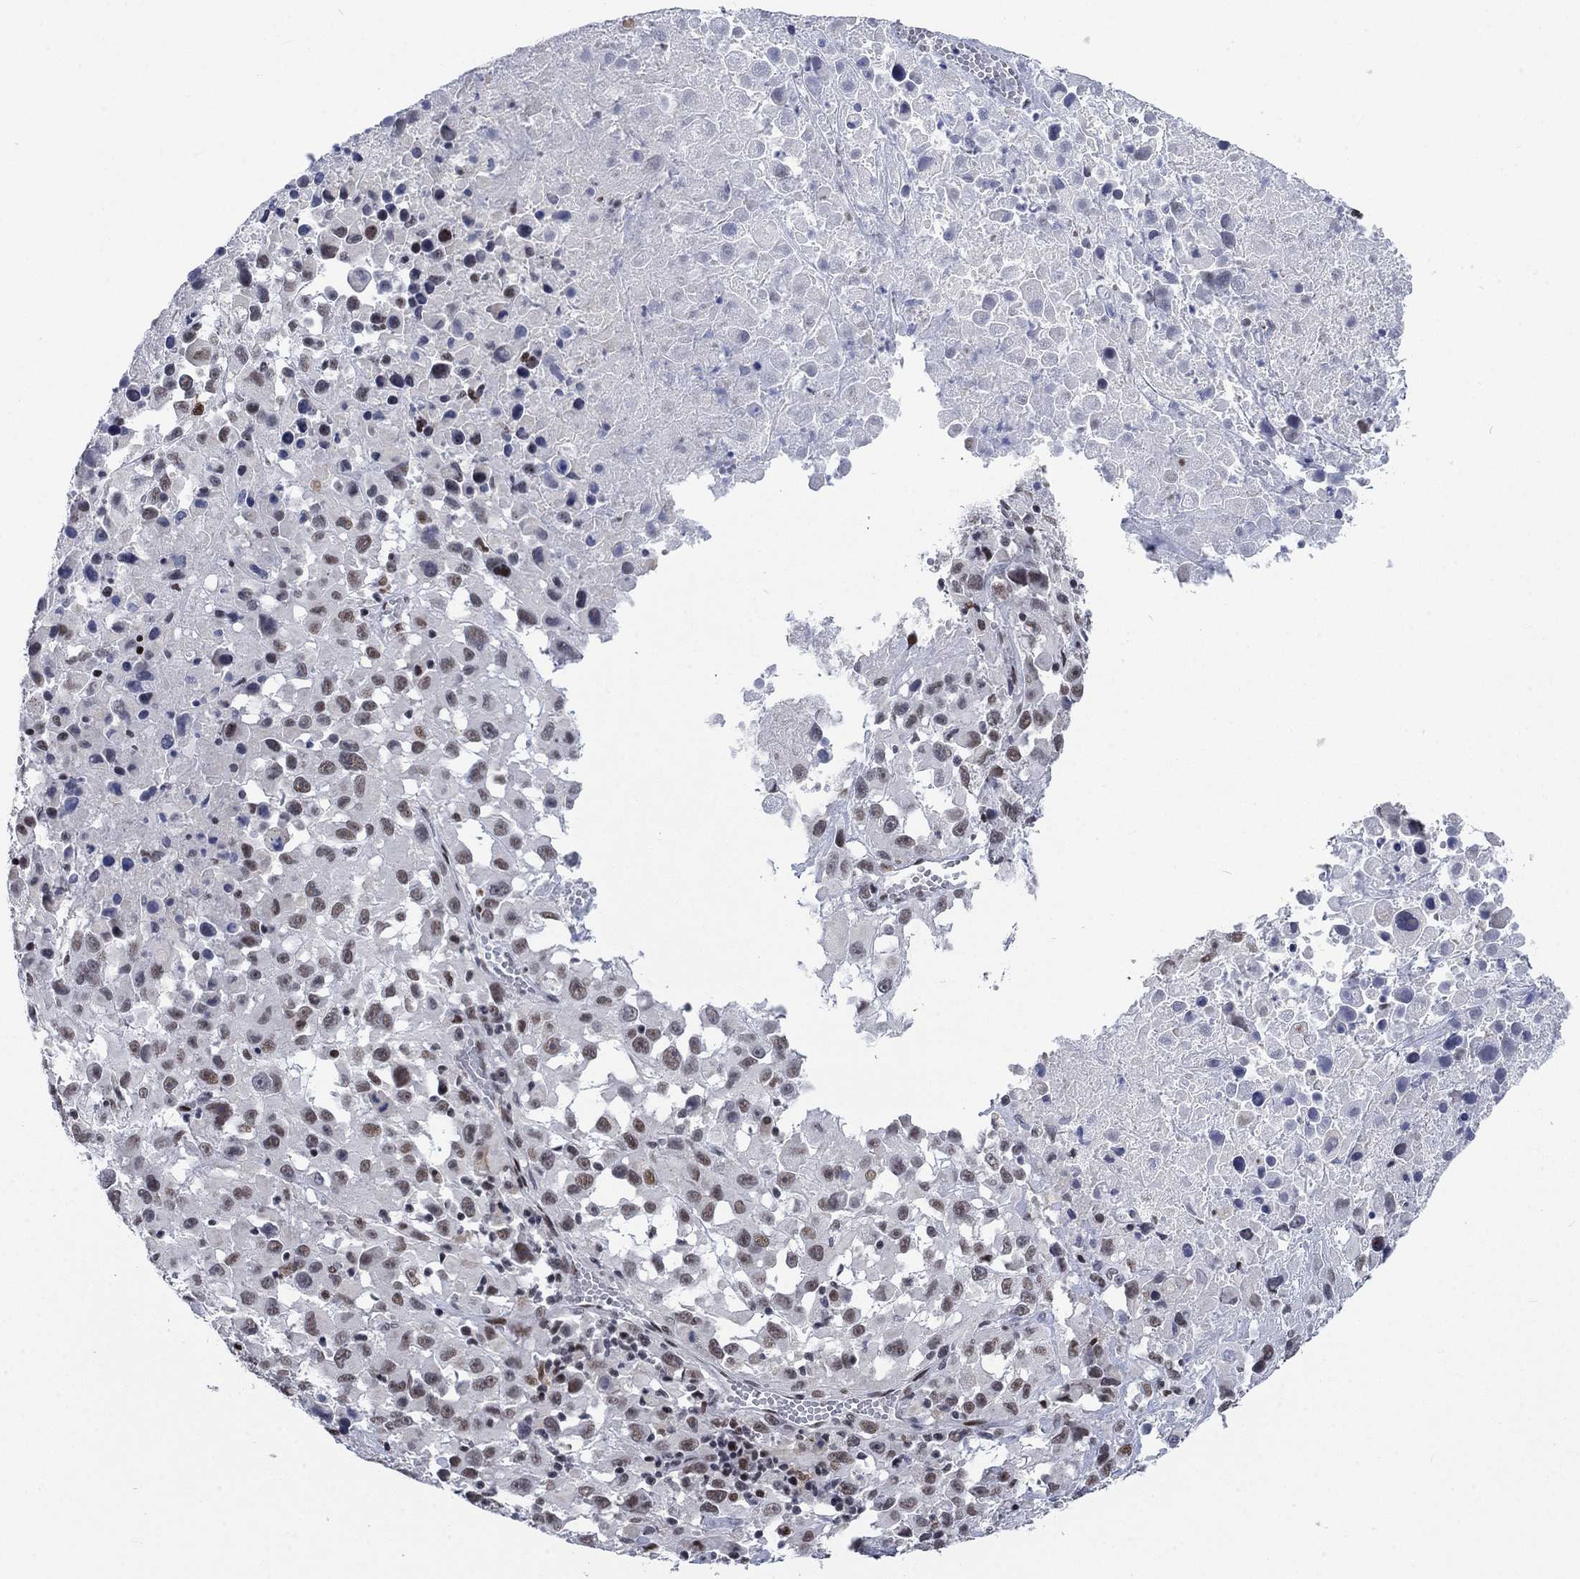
{"staining": {"intensity": "moderate", "quantity": "<25%", "location": "nuclear"}, "tissue": "melanoma", "cell_type": "Tumor cells", "image_type": "cancer", "snomed": [{"axis": "morphology", "description": "Malignant melanoma, Metastatic site"}, {"axis": "topography", "description": "Lymph node"}], "caption": "Immunohistochemistry (IHC) staining of melanoma, which exhibits low levels of moderate nuclear positivity in approximately <25% of tumor cells indicating moderate nuclear protein expression. The staining was performed using DAB (3,3'-diaminobenzidine) (brown) for protein detection and nuclei were counterstained in hematoxylin (blue).", "gene": "HCFC1", "patient": {"sex": "male", "age": 50}}